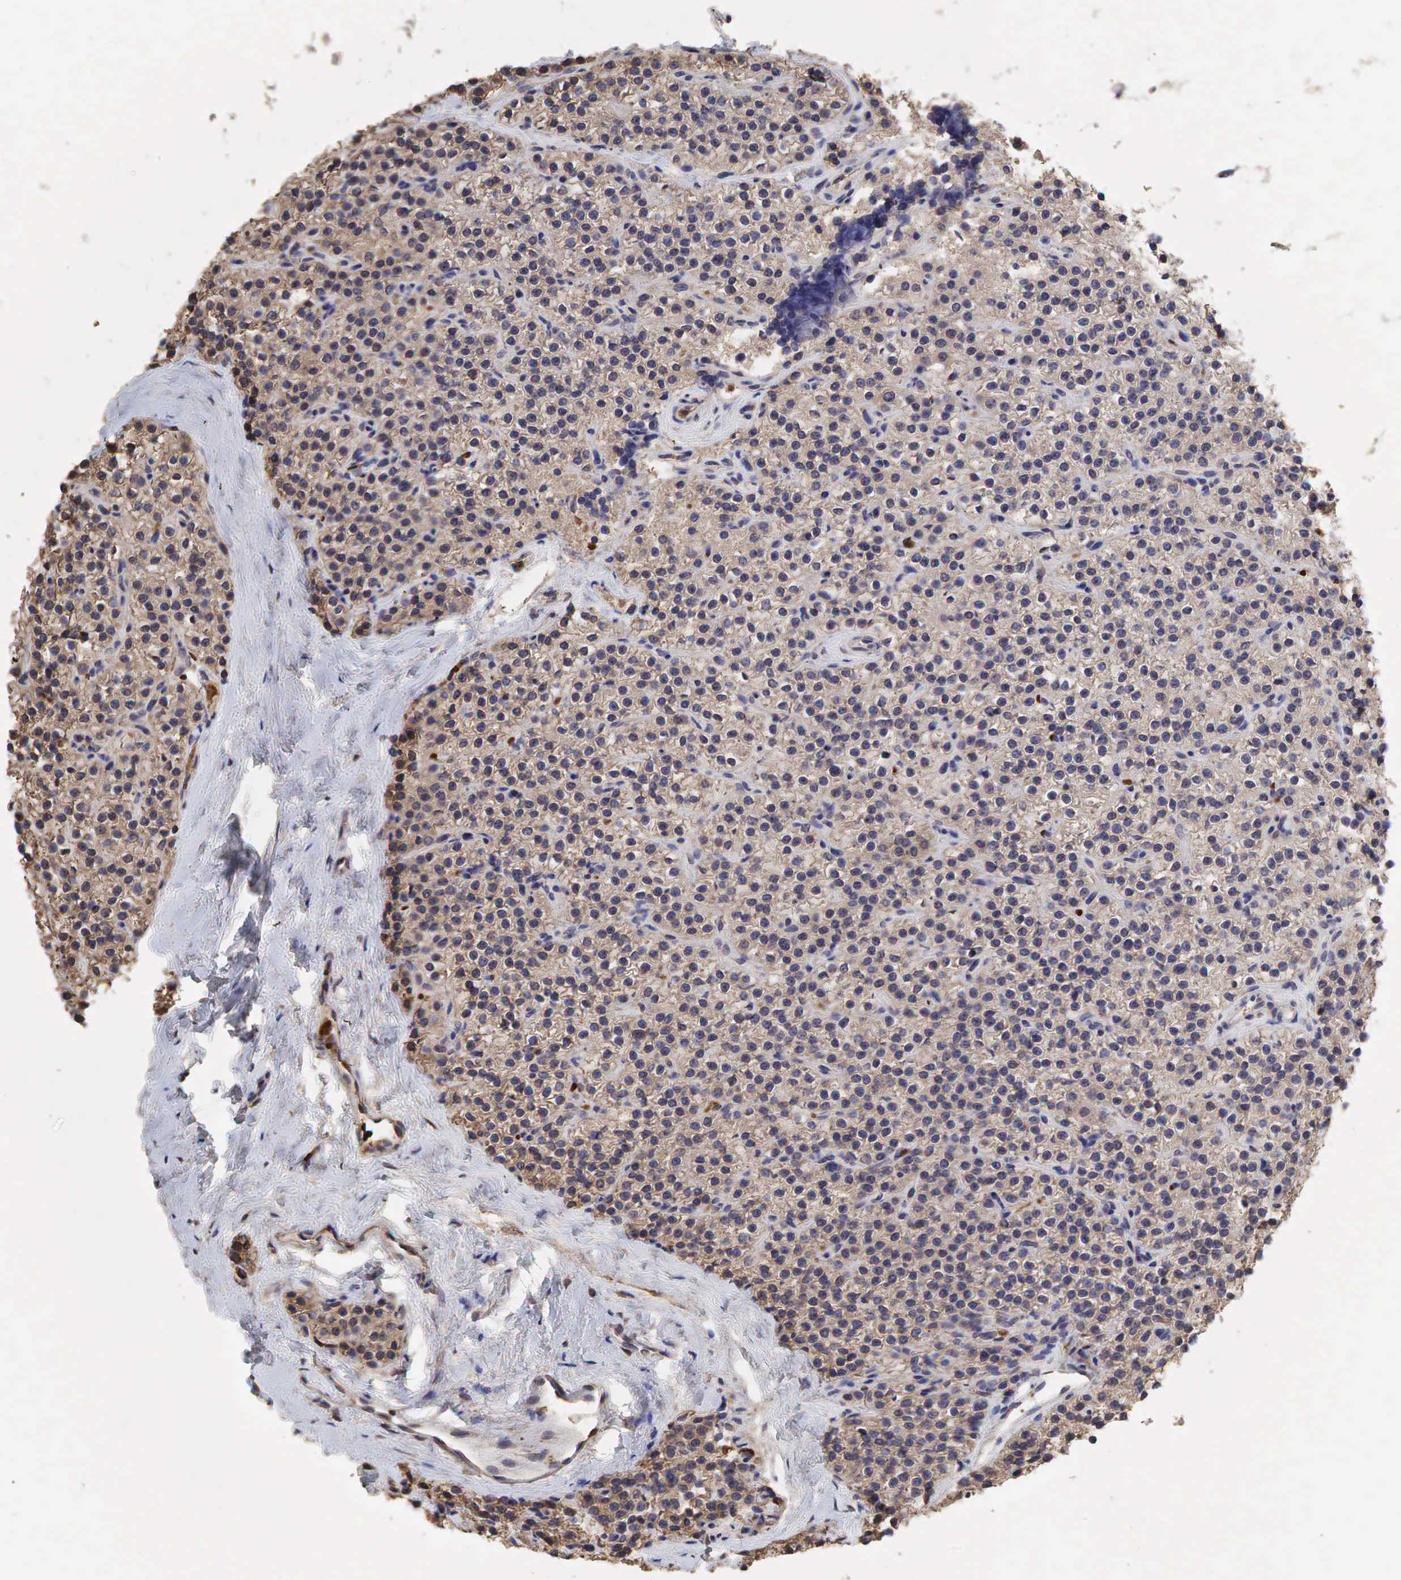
{"staining": {"intensity": "moderate", "quantity": ">75%", "location": "cytoplasmic/membranous"}, "tissue": "parathyroid gland", "cell_type": "Glandular cells", "image_type": "normal", "snomed": [{"axis": "morphology", "description": "Normal tissue, NOS"}, {"axis": "topography", "description": "Parathyroid gland"}], "caption": "The image exhibits staining of normal parathyroid gland, revealing moderate cytoplasmic/membranous protein expression (brown color) within glandular cells. (DAB IHC, brown staining for protein, blue staining for nuclei).", "gene": "PABPC5", "patient": {"sex": "female", "age": 54}}